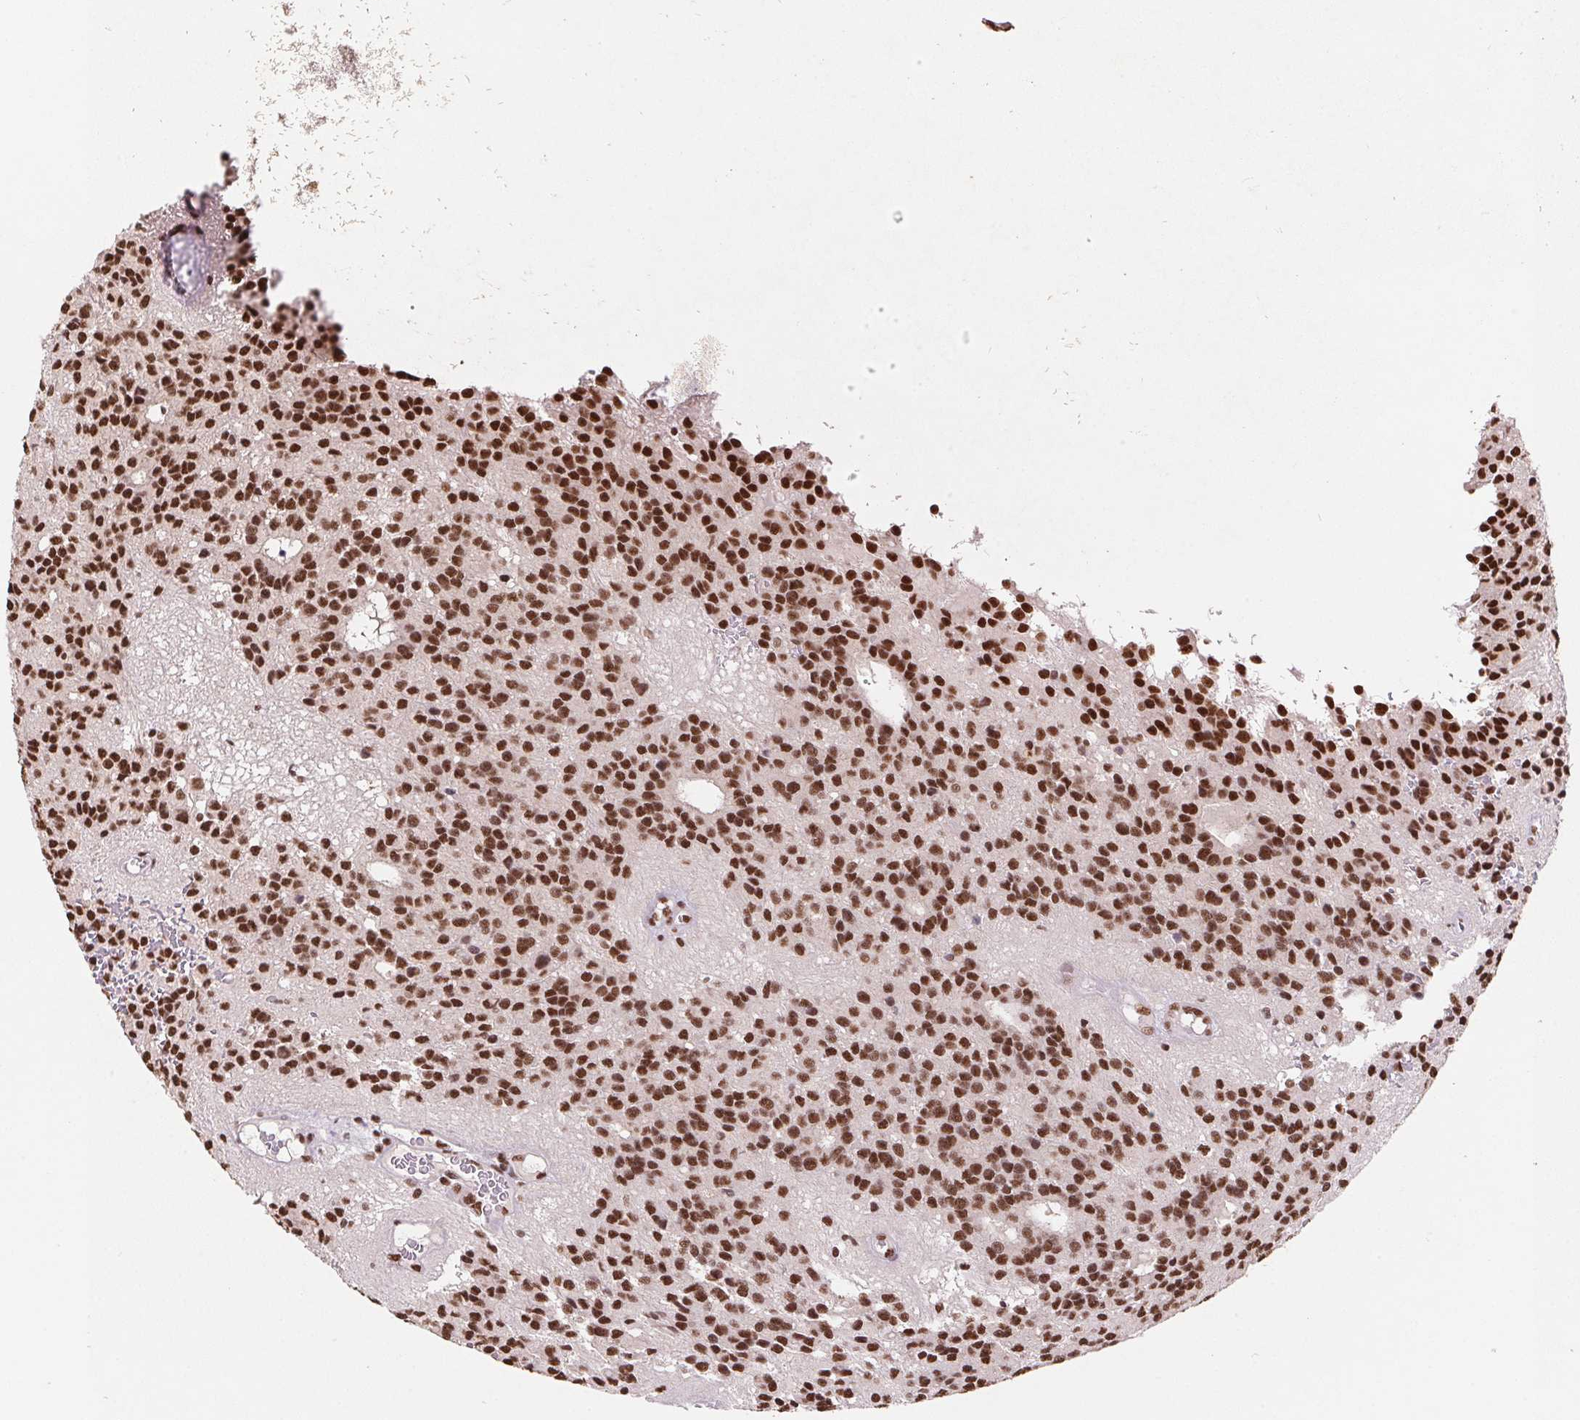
{"staining": {"intensity": "strong", "quantity": ">75%", "location": "nuclear"}, "tissue": "glioma", "cell_type": "Tumor cells", "image_type": "cancer", "snomed": [{"axis": "morphology", "description": "Glioma, malignant, Low grade"}, {"axis": "topography", "description": "Brain"}], "caption": "This histopathology image reveals malignant low-grade glioma stained with immunohistochemistry to label a protein in brown. The nuclear of tumor cells show strong positivity for the protein. Nuclei are counter-stained blue.", "gene": "SNRPG", "patient": {"sex": "male", "age": 31}}